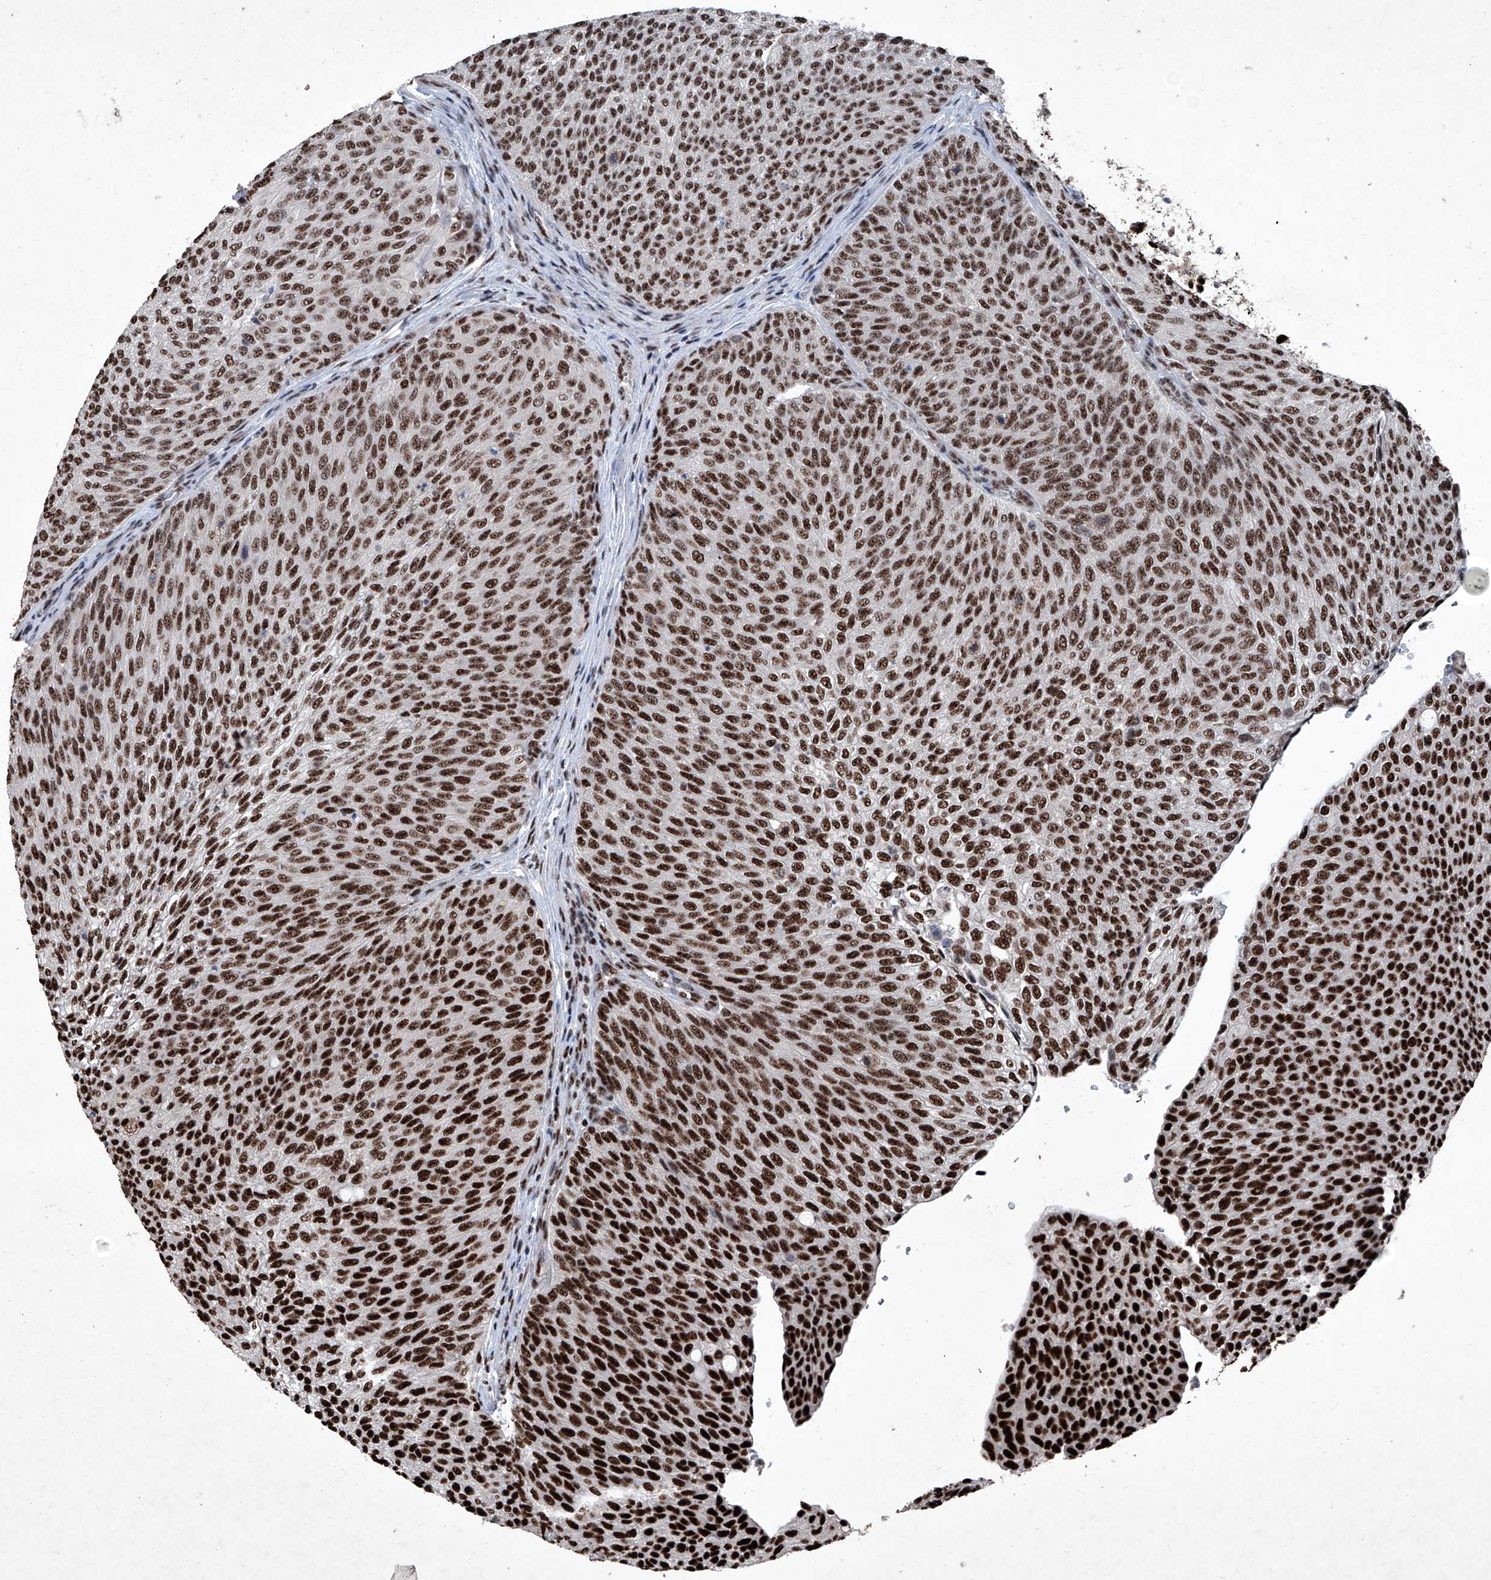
{"staining": {"intensity": "strong", "quantity": ">75%", "location": "nuclear"}, "tissue": "urothelial cancer", "cell_type": "Tumor cells", "image_type": "cancer", "snomed": [{"axis": "morphology", "description": "Urothelial carcinoma, Low grade"}, {"axis": "topography", "description": "Urinary bladder"}], "caption": "Immunohistochemical staining of human urothelial cancer shows high levels of strong nuclear protein positivity in about >75% of tumor cells. The protein is stained brown, and the nuclei are stained in blue (DAB IHC with brightfield microscopy, high magnification).", "gene": "DDX39B", "patient": {"sex": "female", "age": 79}}